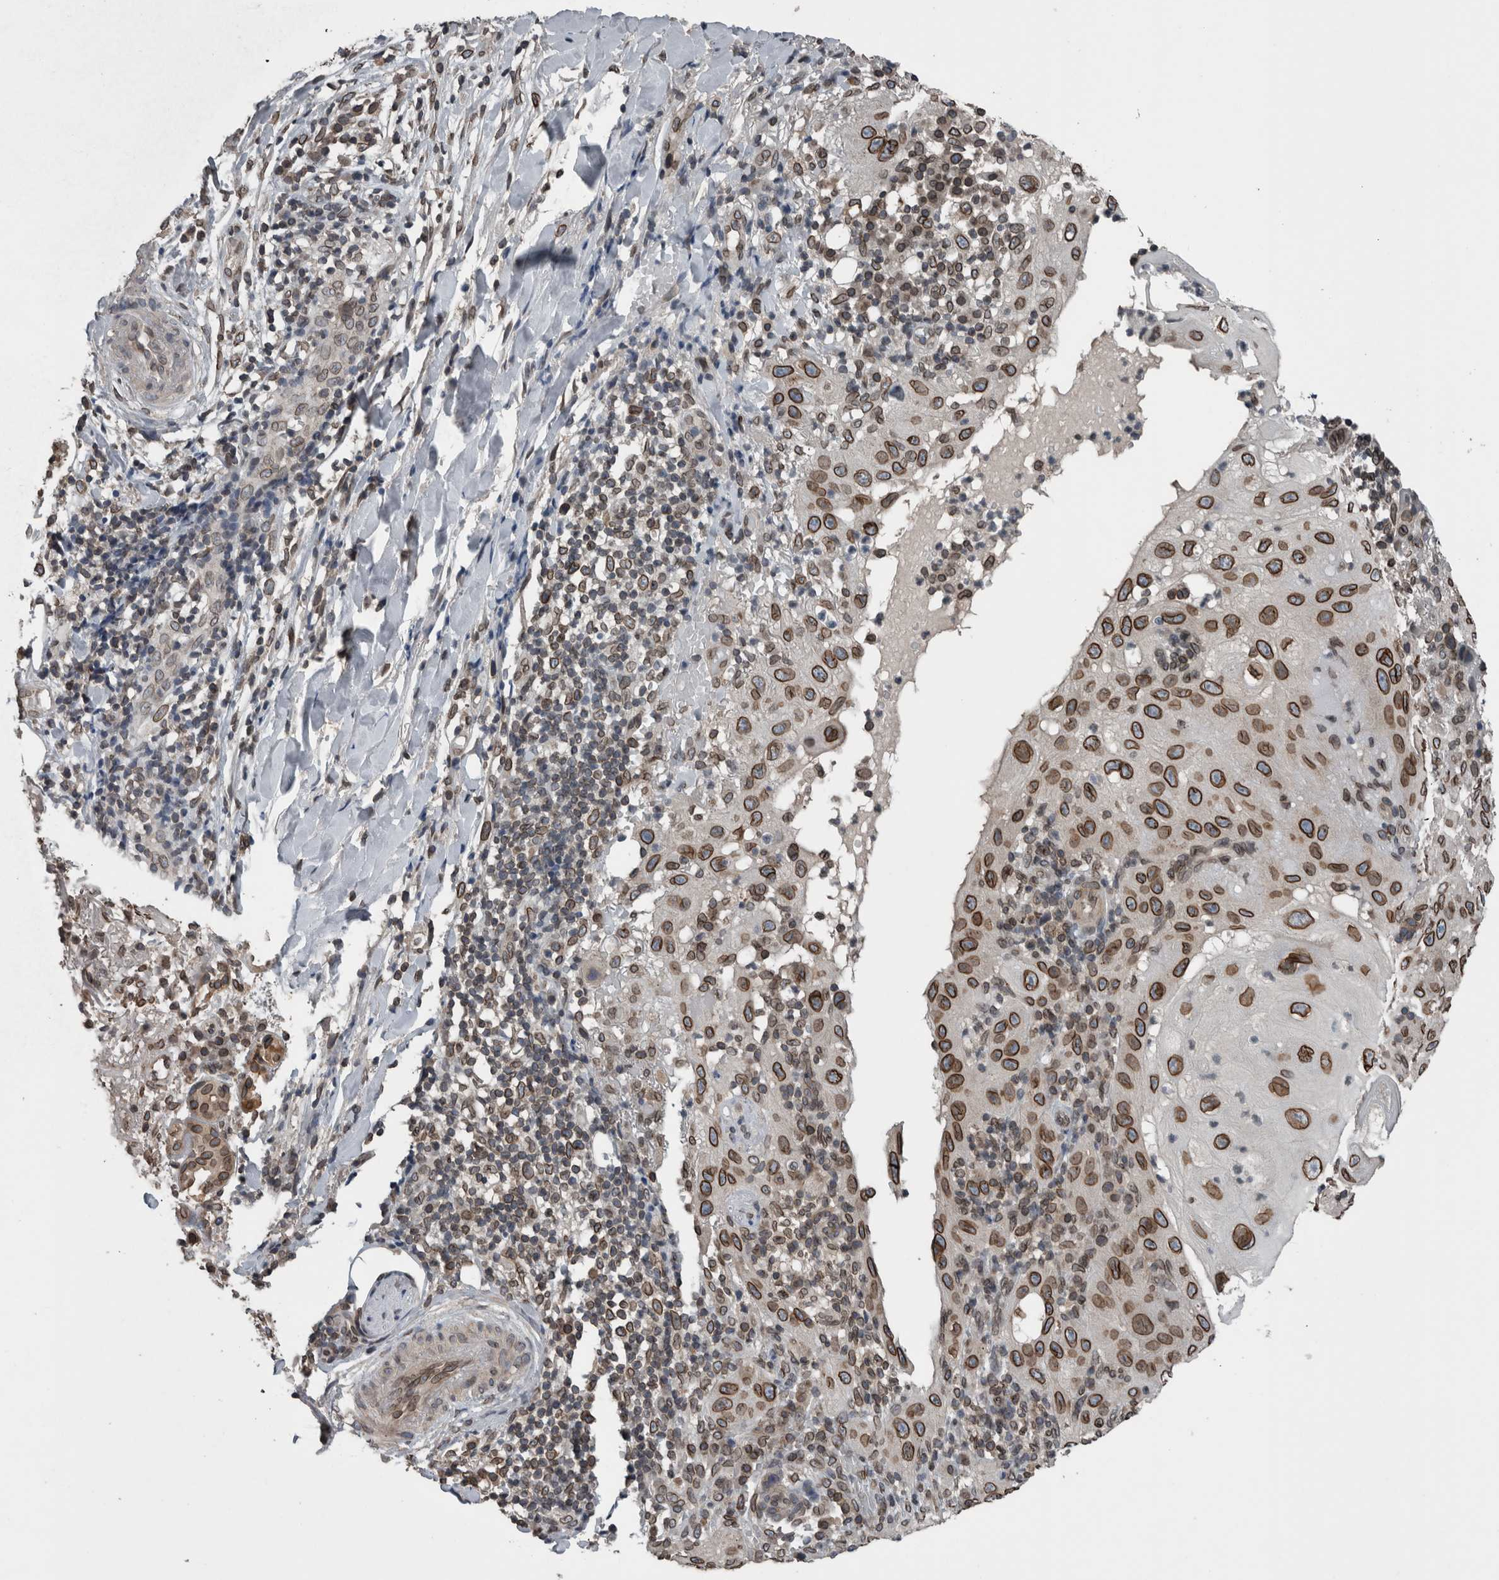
{"staining": {"intensity": "strong", "quantity": ">75%", "location": "cytoplasmic/membranous,nuclear"}, "tissue": "skin cancer", "cell_type": "Tumor cells", "image_type": "cancer", "snomed": [{"axis": "morphology", "description": "Normal tissue, NOS"}, {"axis": "morphology", "description": "Squamous cell carcinoma, NOS"}, {"axis": "topography", "description": "Skin"}], "caption": "Skin squamous cell carcinoma stained for a protein (brown) shows strong cytoplasmic/membranous and nuclear positive staining in about >75% of tumor cells.", "gene": "RANBP2", "patient": {"sex": "female", "age": 96}}